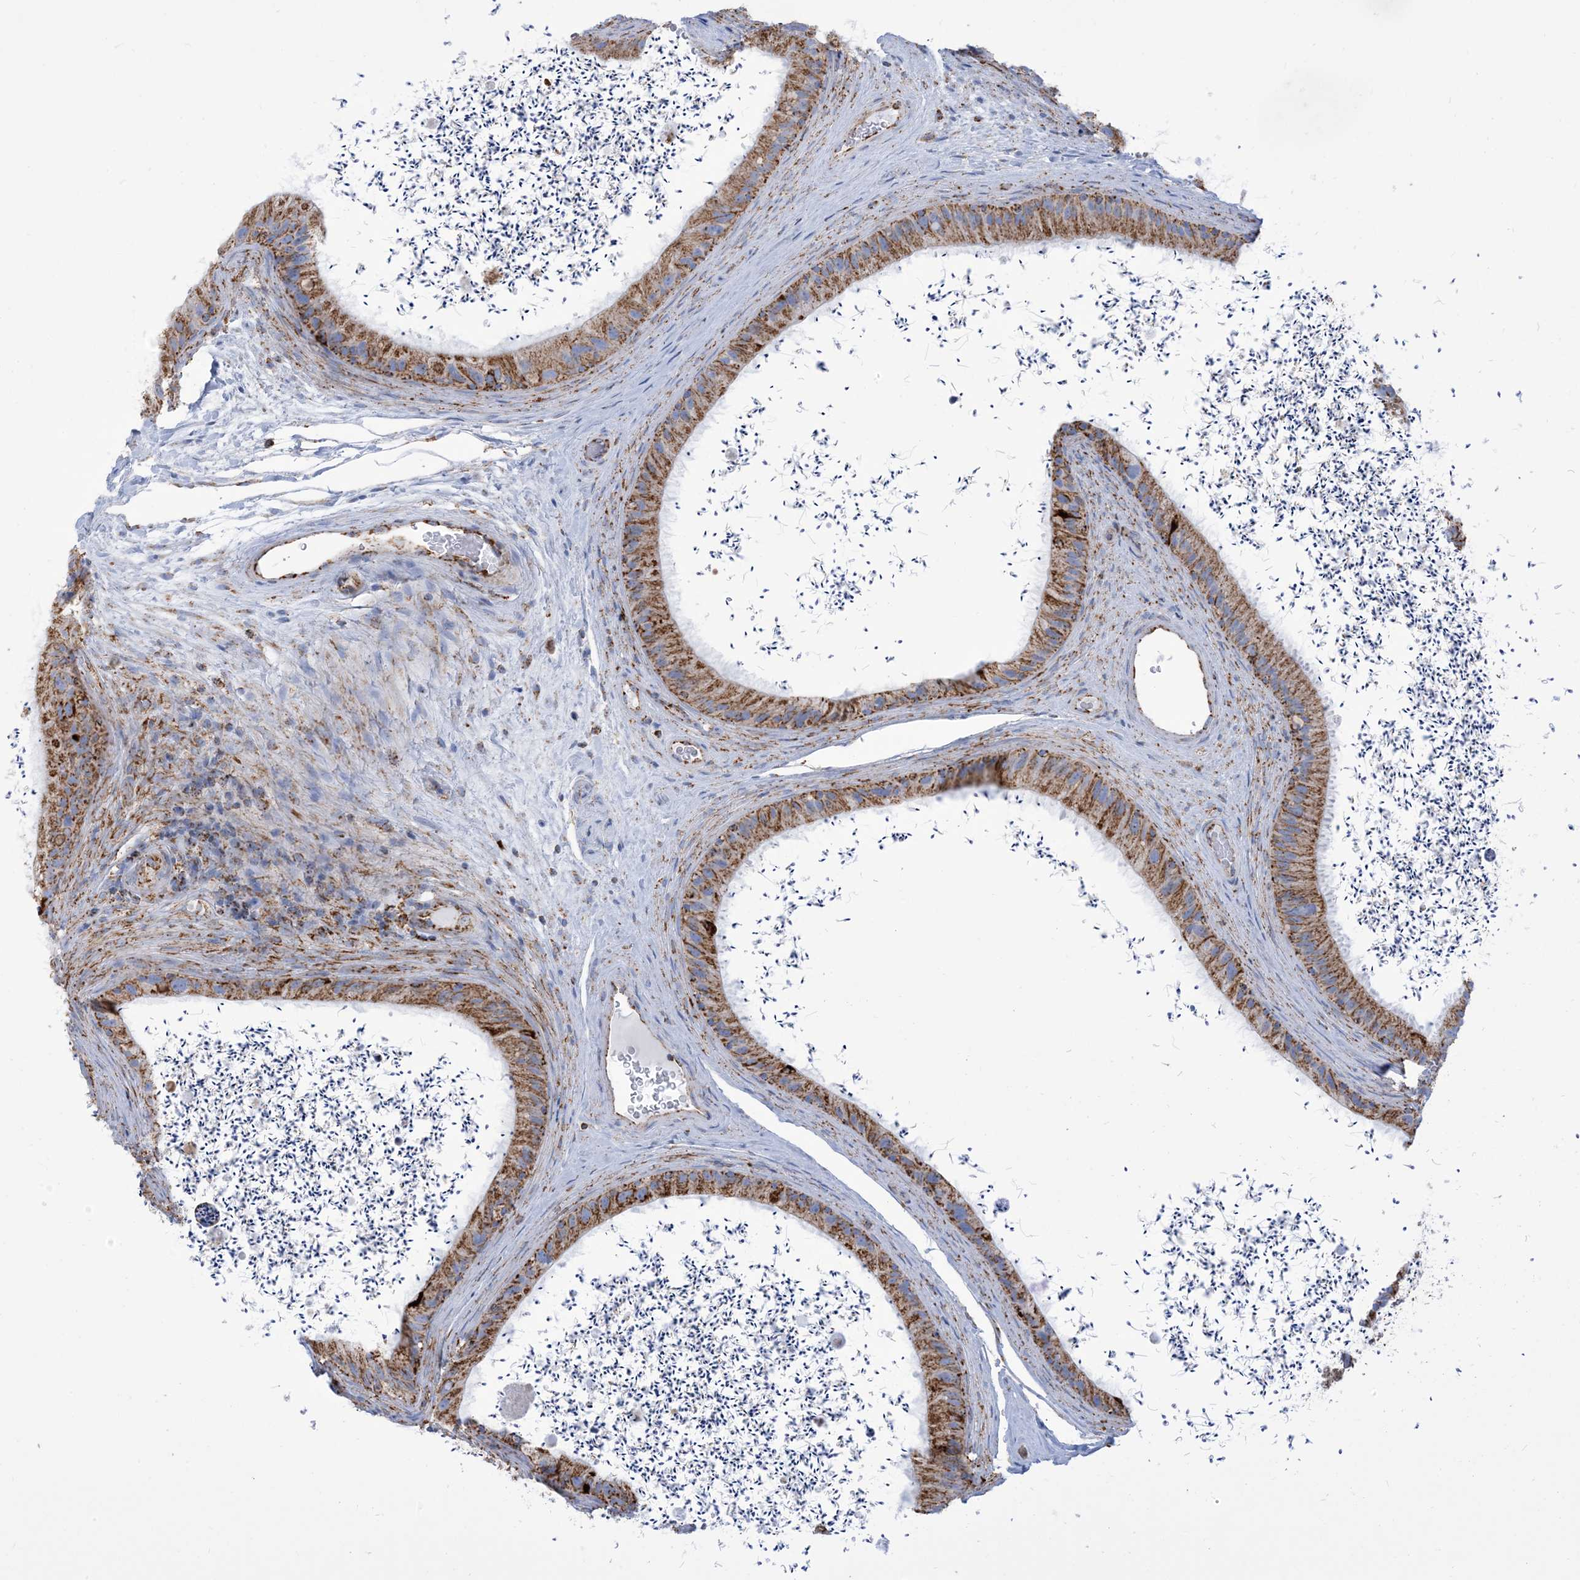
{"staining": {"intensity": "moderate", "quantity": ">75%", "location": "cytoplasmic/membranous"}, "tissue": "epididymis", "cell_type": "Glandular cells", "image_type": "normal", "snomed": [{"axis": "morphology", "description": "Normal tissue, NOS"}, {"axis": "topography", "description": "Epididymis, spermatic cord, NOS"}], "caption": "Immunohistochemical staining of benign human epididymis exhibits moderate cytoplasmic/membranous protein expression in approximately >75% of glandular cells.", "gene": "SAMM50", "patient": {"sex": "male", "age": 50}}